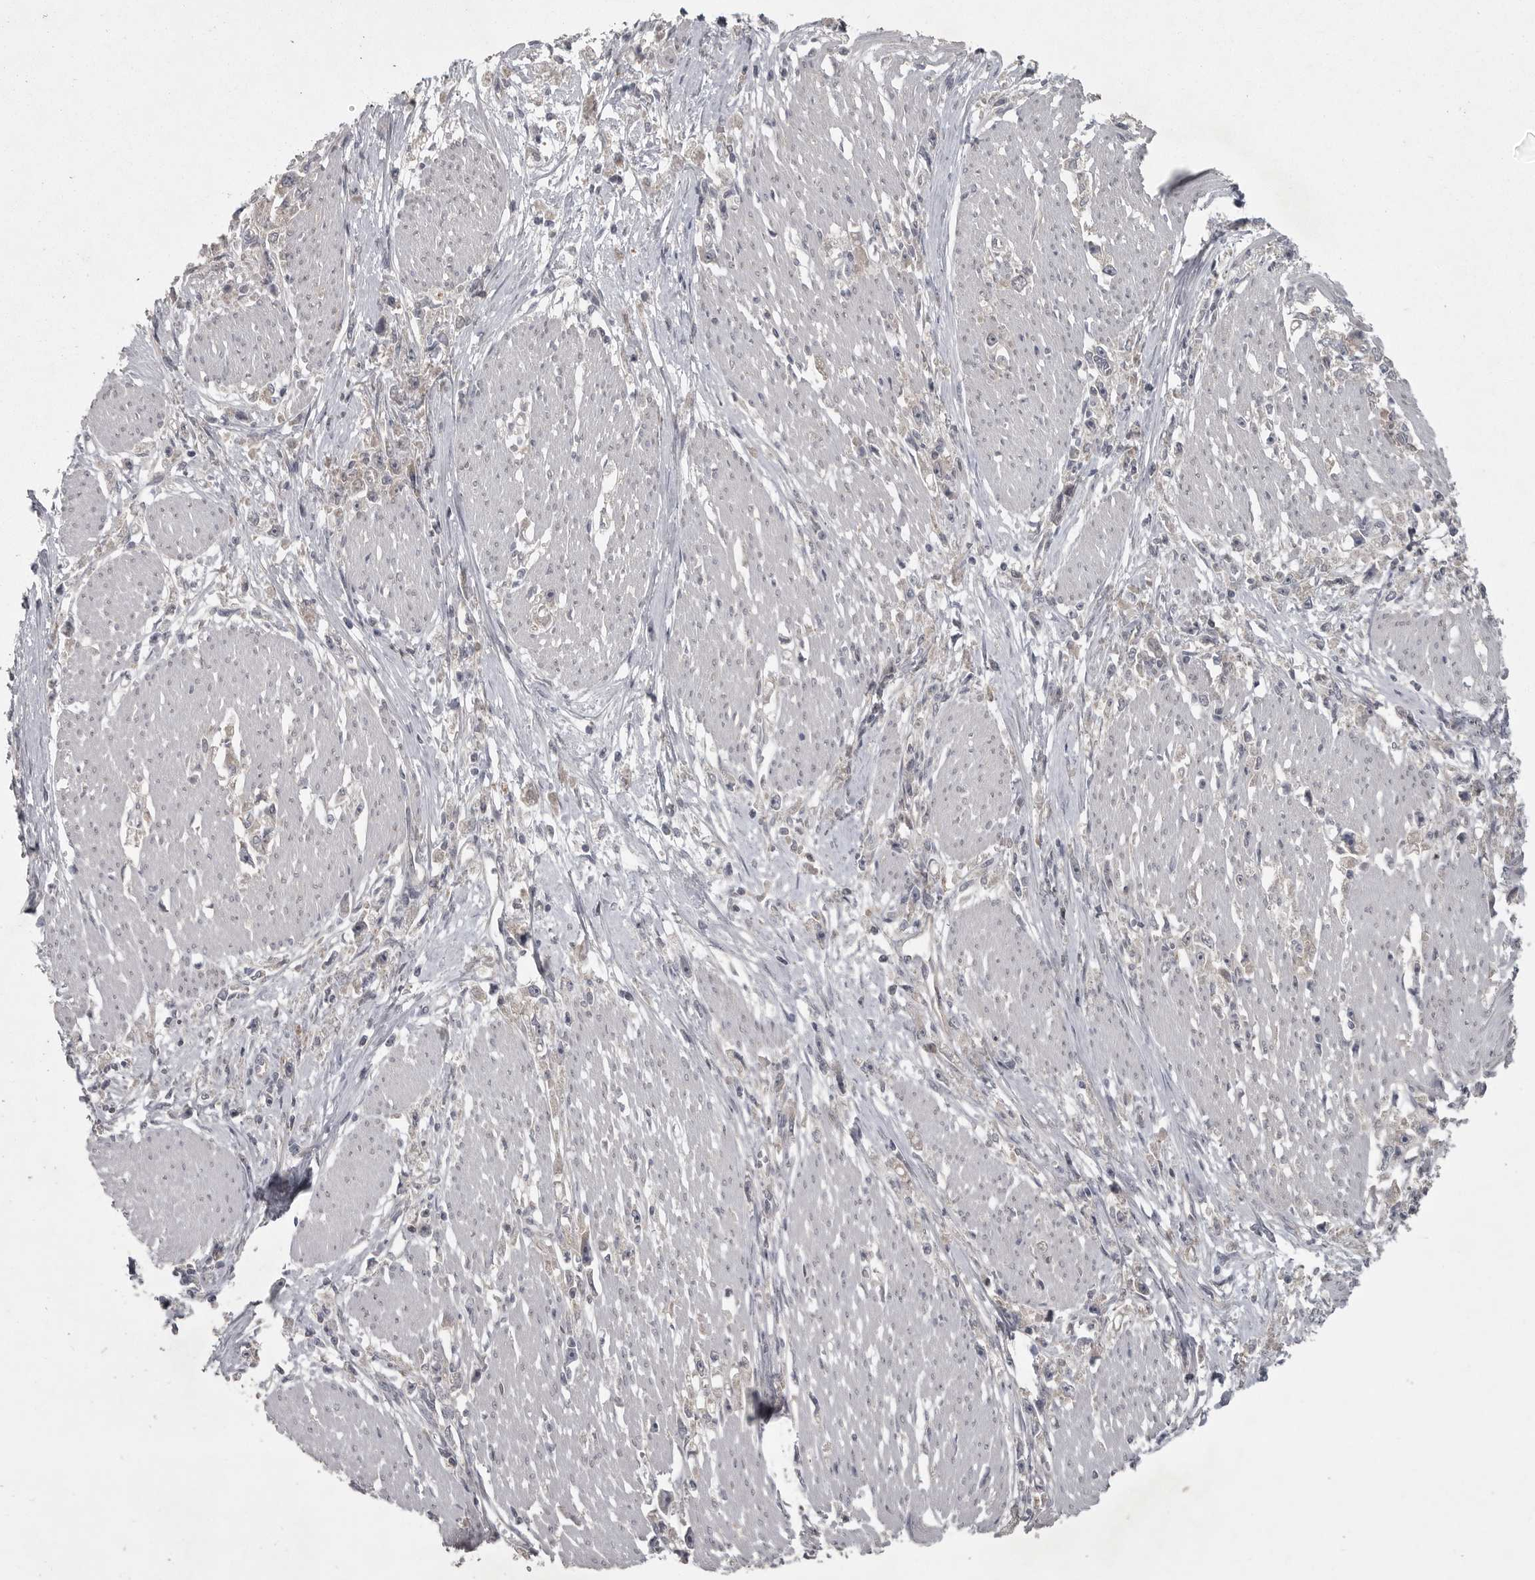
{"staining": {"intensity": "negative", "quantity": "none", "location": "none"}, "tissue": "stomach cancer", "cell_type": "Tumor cells", "image_type": "cancer", "snomed": [{"axis": "morphology", "description": "Adenocarcinoma, NOS"}, {"axis": "topography", "description": "Stomach"}], "caption": "Micrograph shows no protein expression in tumor cells of stomach cancer tissue. Nuclei are stained in blue.", "gene": "PHF13", "patient": {"sex": "female", "age": 59}}